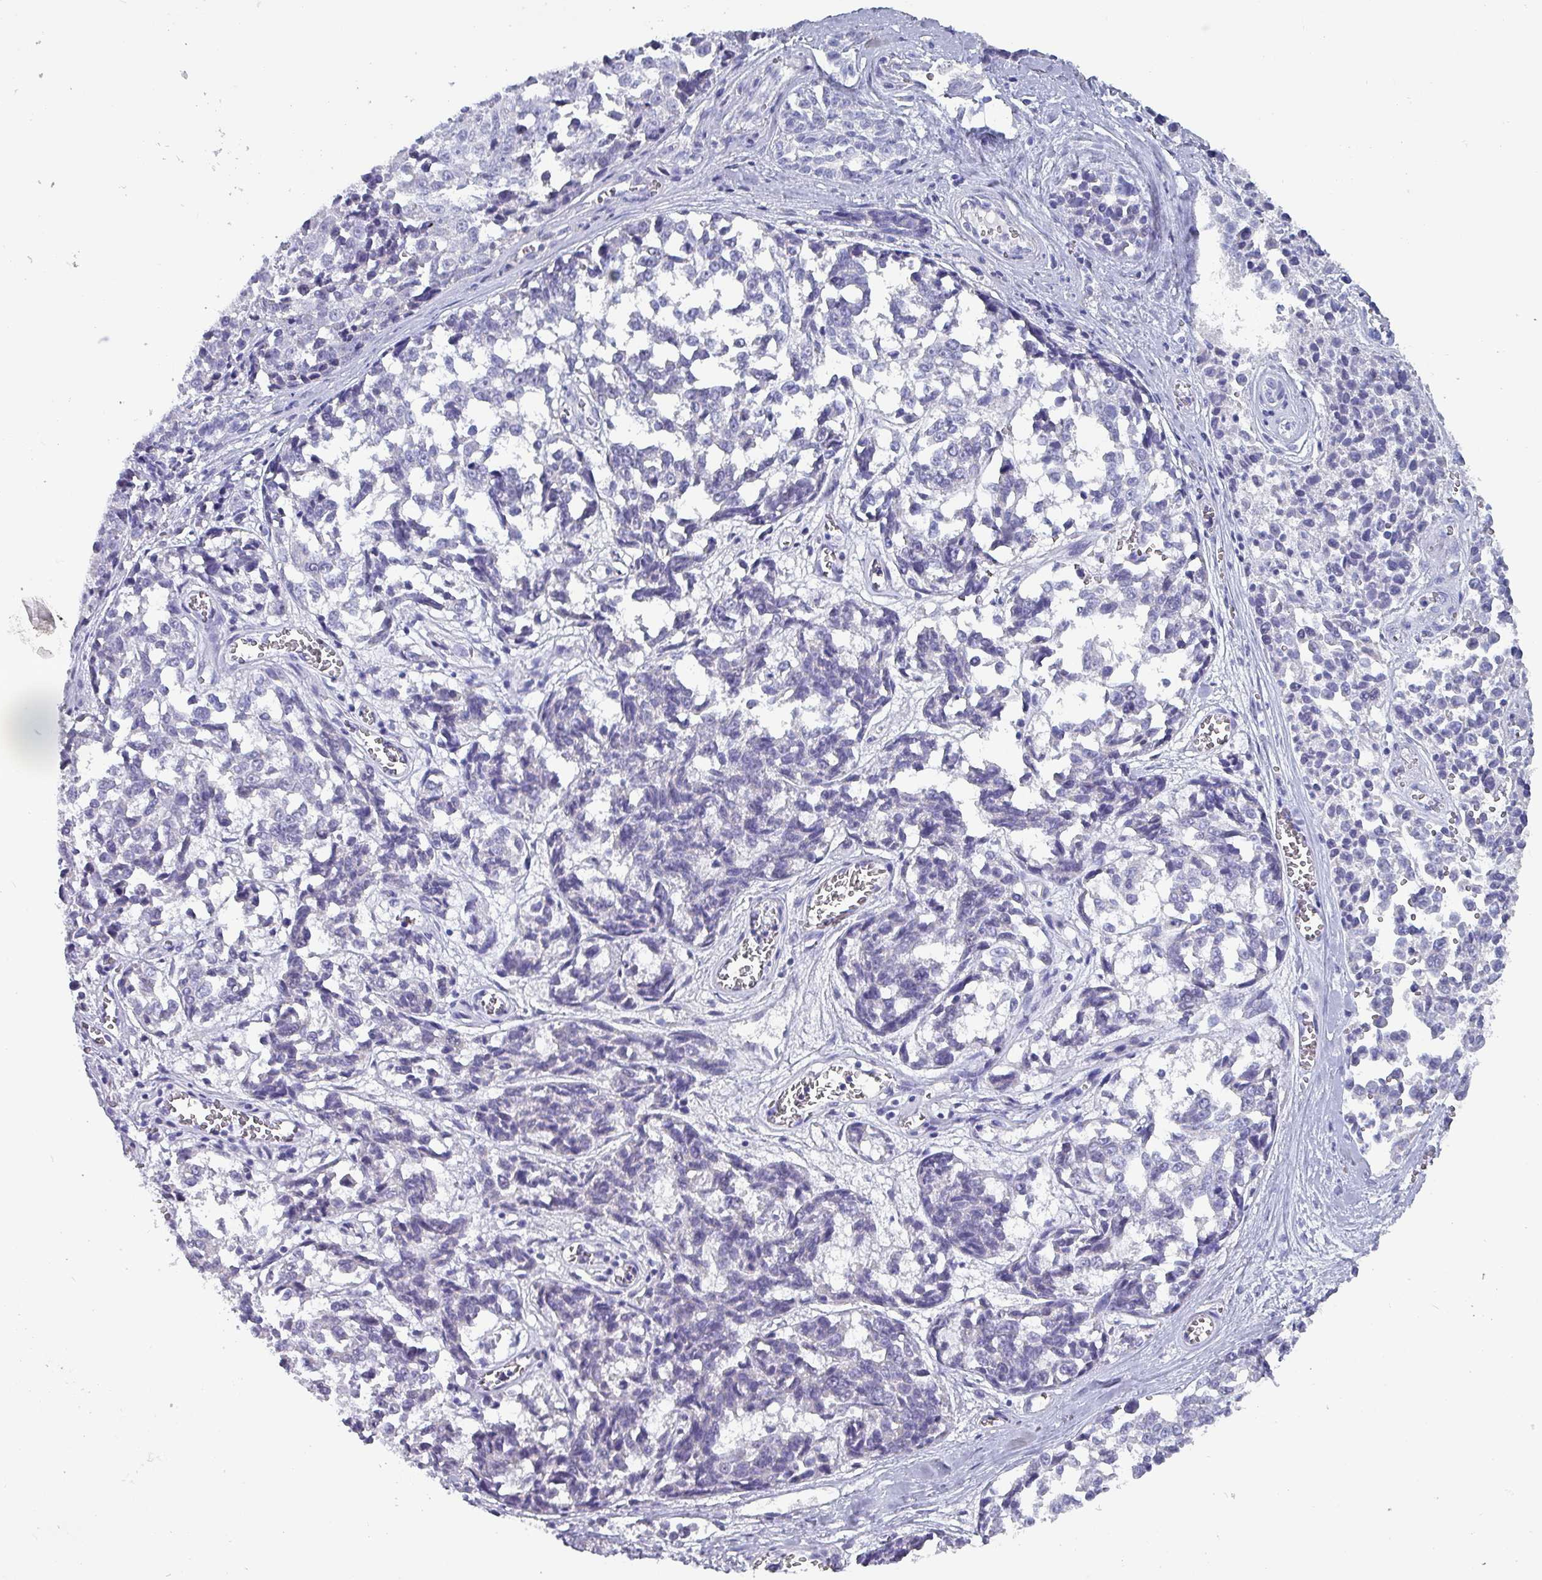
{"staining": {"intensity": "negative", "quantity": "none", "location": "none"}, "tissue": "melanoma", "cell_type": "Tumor cells", "image_type": "cancer", "snomed": [{"axis": "morphology", "description": "Malignant melanoma, NOS"}, {"axis": "topography", "description": "Skin"}], "caption": "Tumor cells are negative for protein expression in human malignant melanoma.", "gene": "INS-IGF2", "patient": {"sex": "female", "age": 64}}